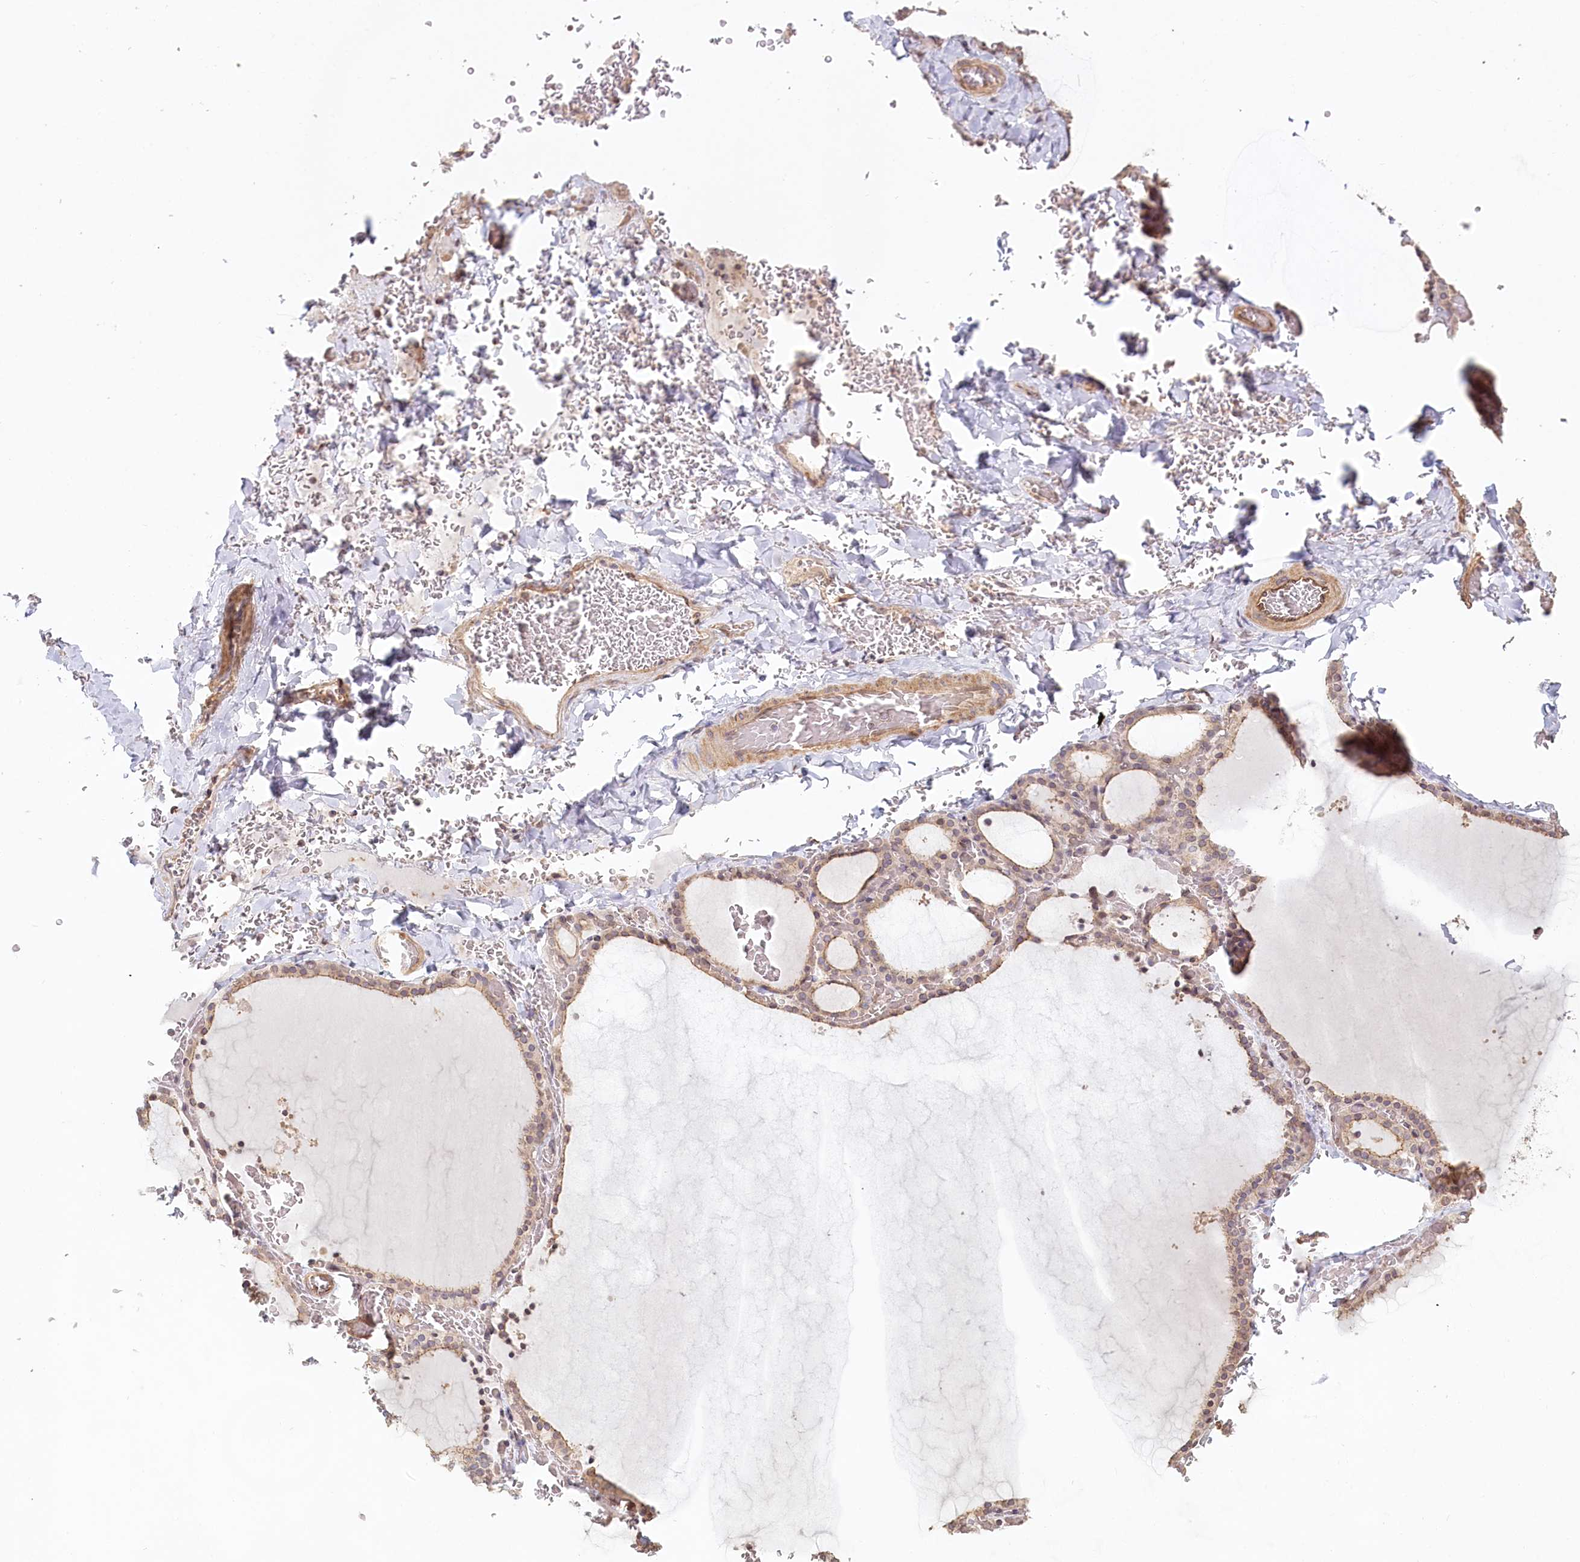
{"staining": {"intensity": "weak", "quantity": "25%-75%", "location": "cytoplasmic/membranous"}, "tissue": "thyroid gland", "cell_type": "Glandular cells", "image_type": "normal", "snomed": [{"axis": "morphology", "description": "Normal tissue, NOS"}, {"axis": "topography", "description": "Thyroid gland"}], "caption": "This image reveals unremarkable thyroid gland stained with IHC to label a protein in brown. The cytoplasmic/membranous of glandular cells show weak positivity for the protein. Nuclei are counter-stained blue.", "gene": "TCHP", "patient": {"sex": "female", "age": 39}}